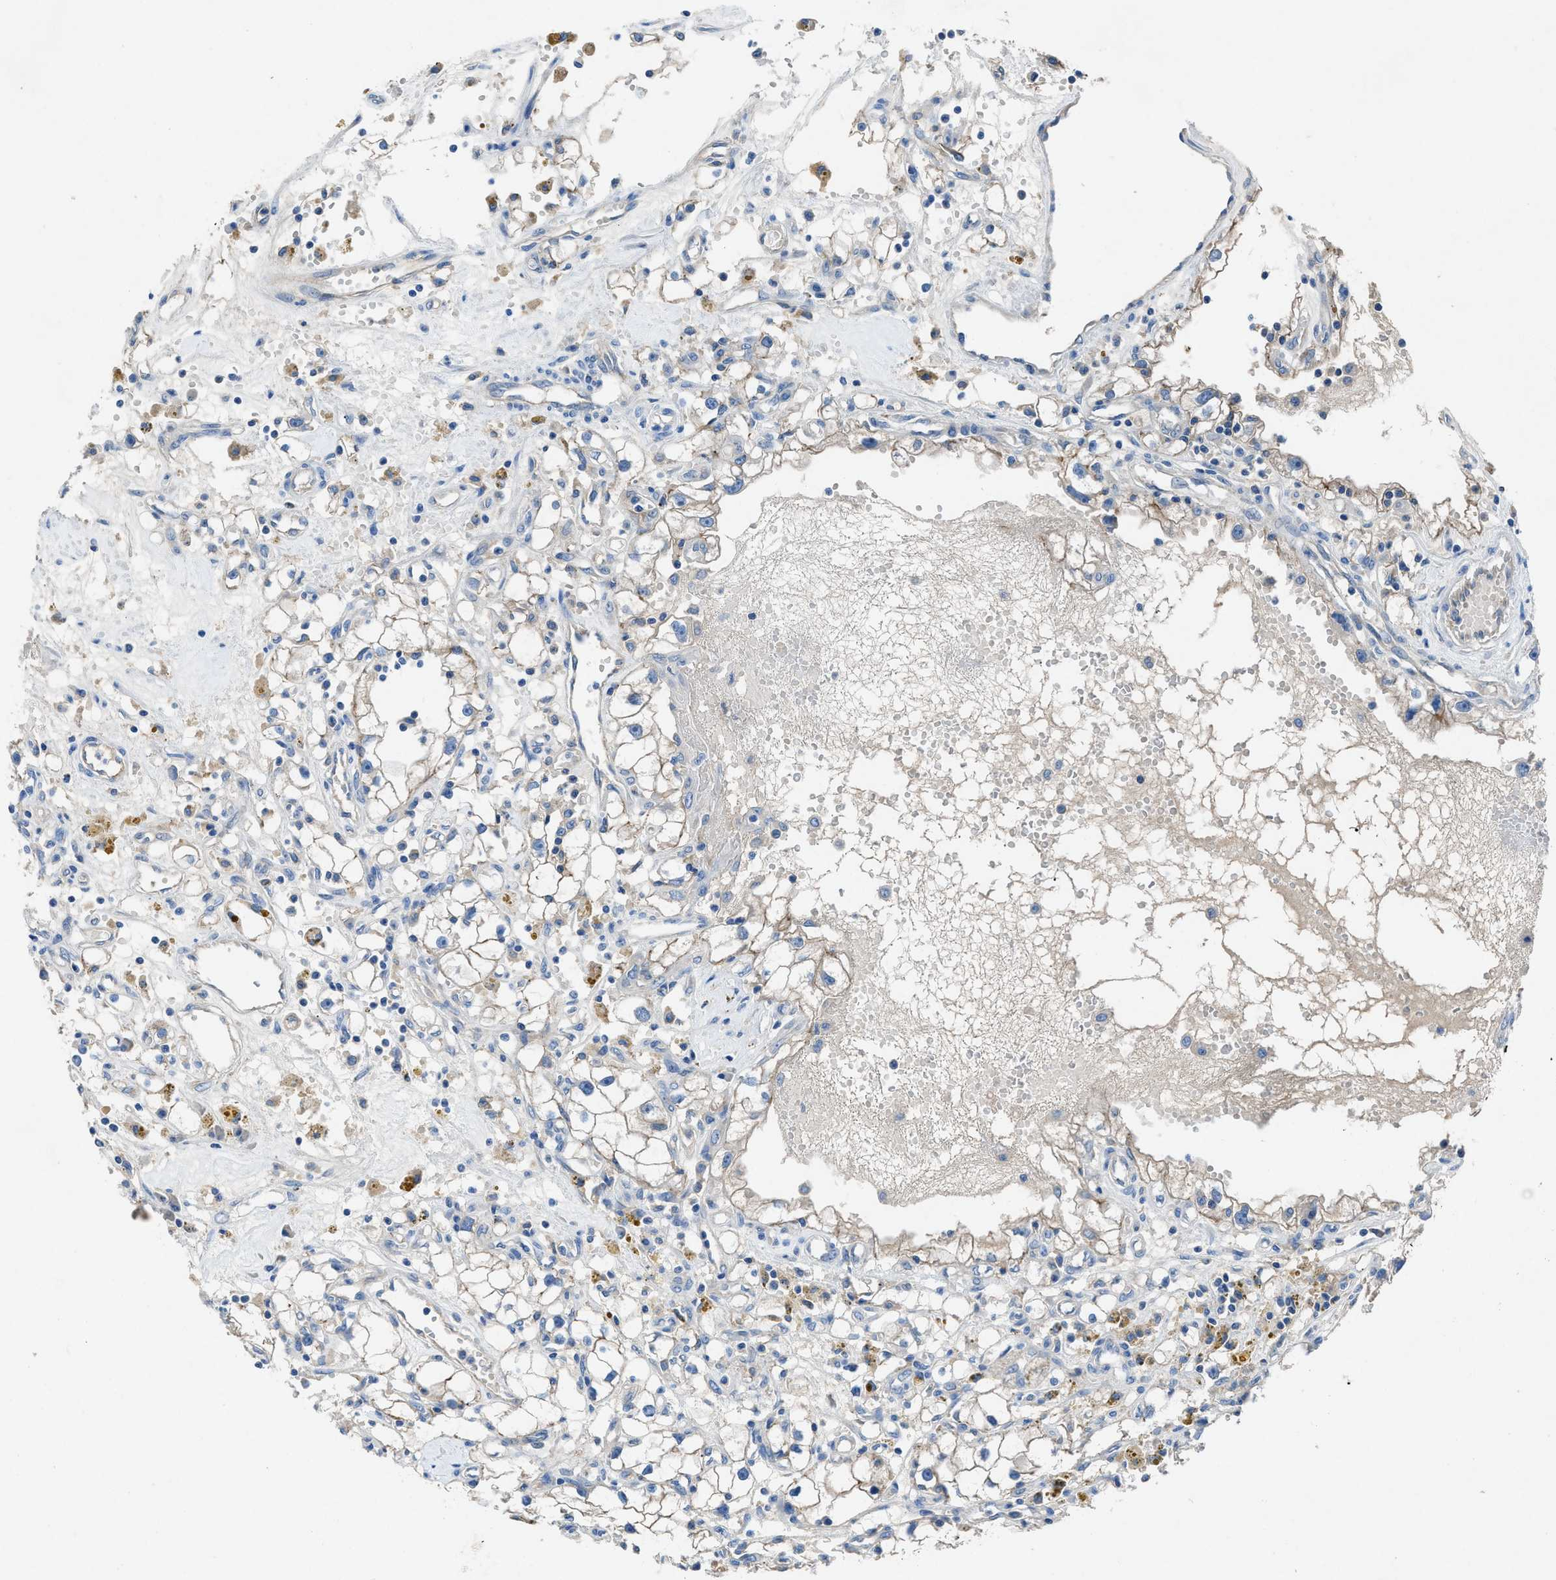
{"staining": {"intensity": "weak", "quantity": "<25%", "location": "cytoplasmic/membranous"}, "tissue": "renal cancer", "cell_type": "Tumor cells", "image_type": "cancer", "snomed": [{"axis": "morphology", "description": "Adenocarcinoma, NOS"}, {"axis": "topography", "description": "Kidney"}], "caption": "Immunohistochemistry photomicrograph of human adenocarcinoma (renal) stained for a protein (brown), which exhibits no staining in tumor cells.", "gene": "PTGFRN", "patient": {"sex": "male", "age": 56}}